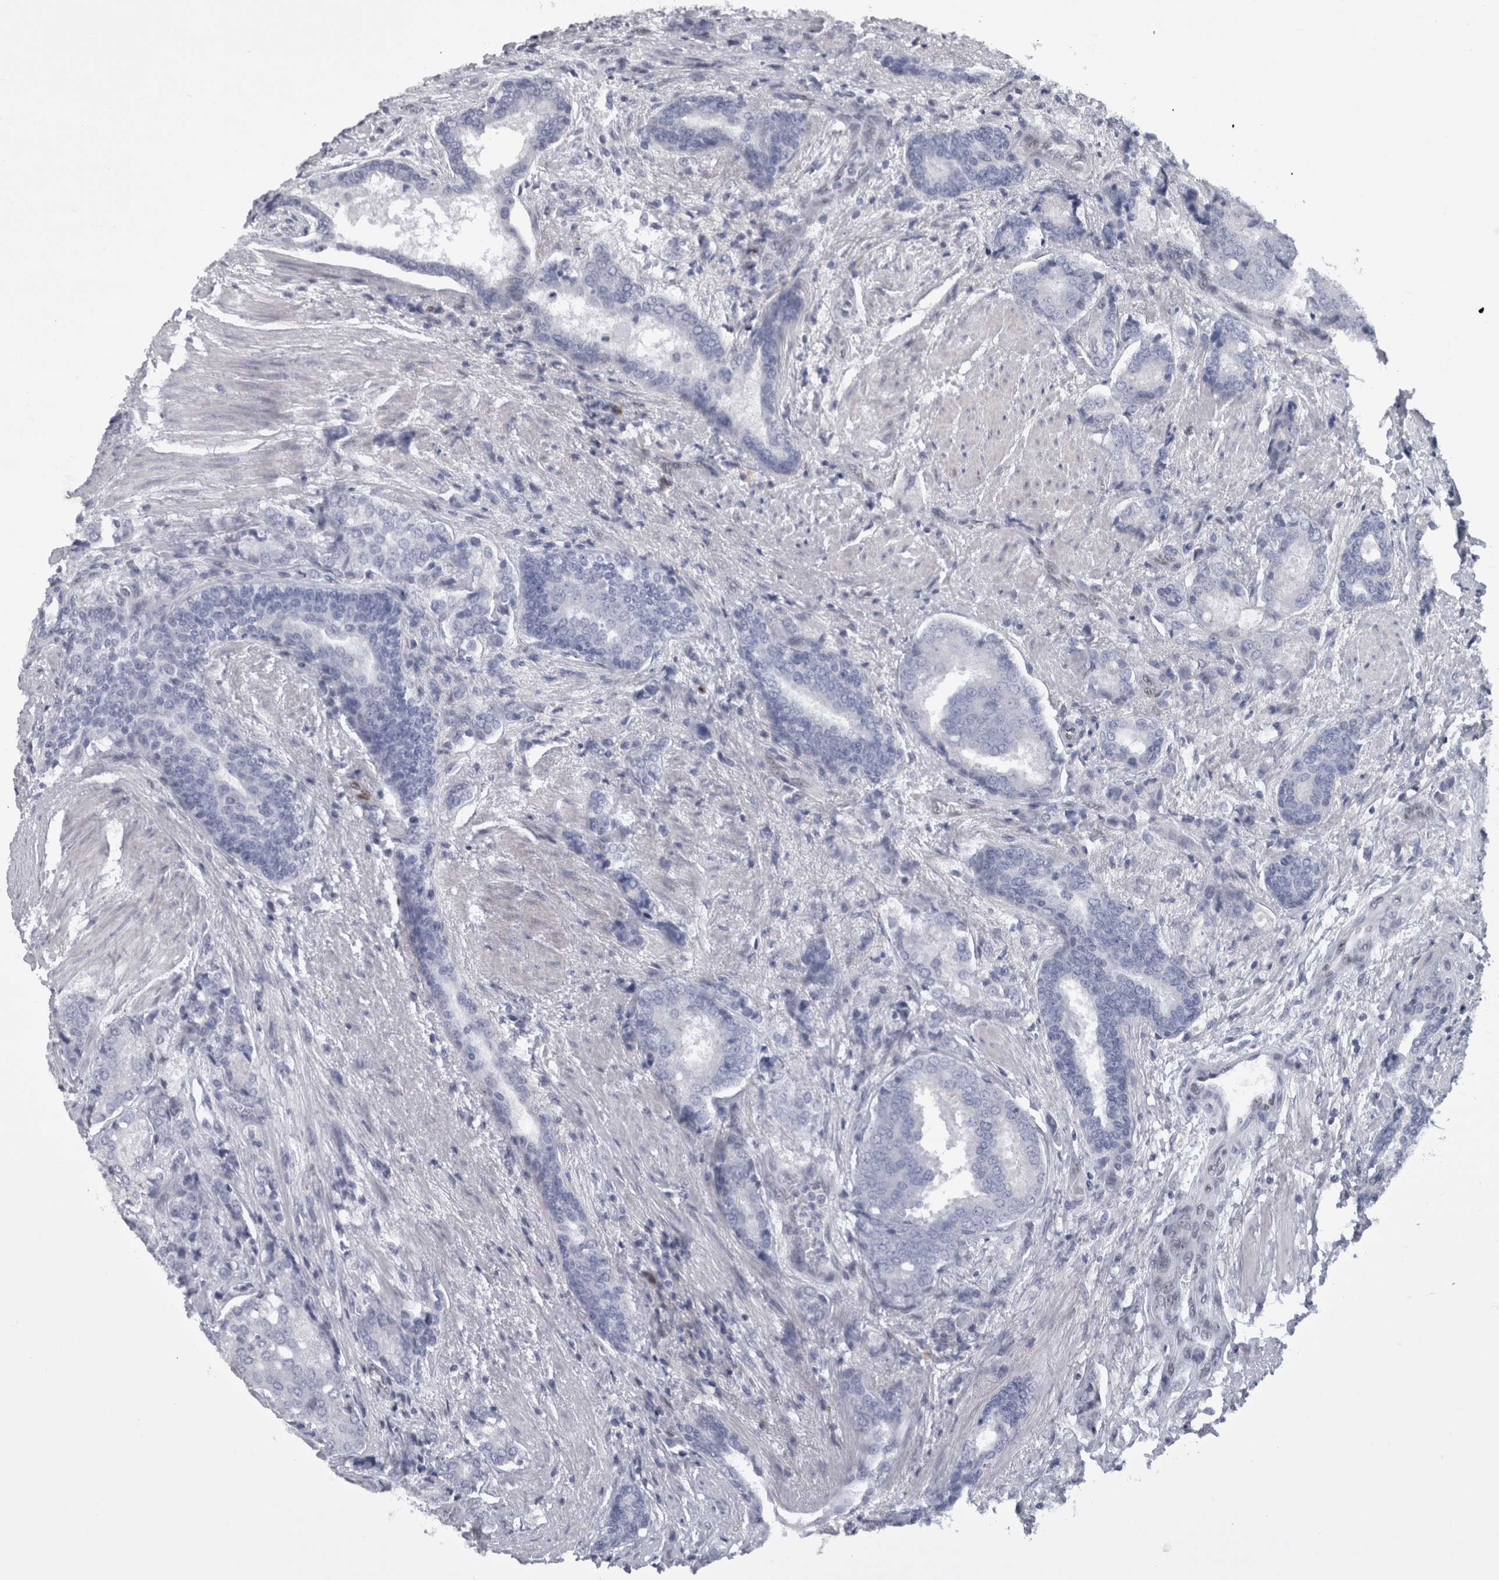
{"staining": {"intensity": "negative", "quantity": "none", "location": "none"}, "tissue": "prostate cancer", "cell_type": "Tumor cells", "image_type": "cancer", "snomed": [{"axis": "morphology", "description": "Adenocarcinoma, High grade"}, {"axis": "topography", "description": "Prostate"}], "caption": "The immunohistochemistry (IHC) micrograph has no significant staining in tumor cells of prostate cancer tissue.", "gene": "IL33", "patient": {"sex": "male", "age": 50}}